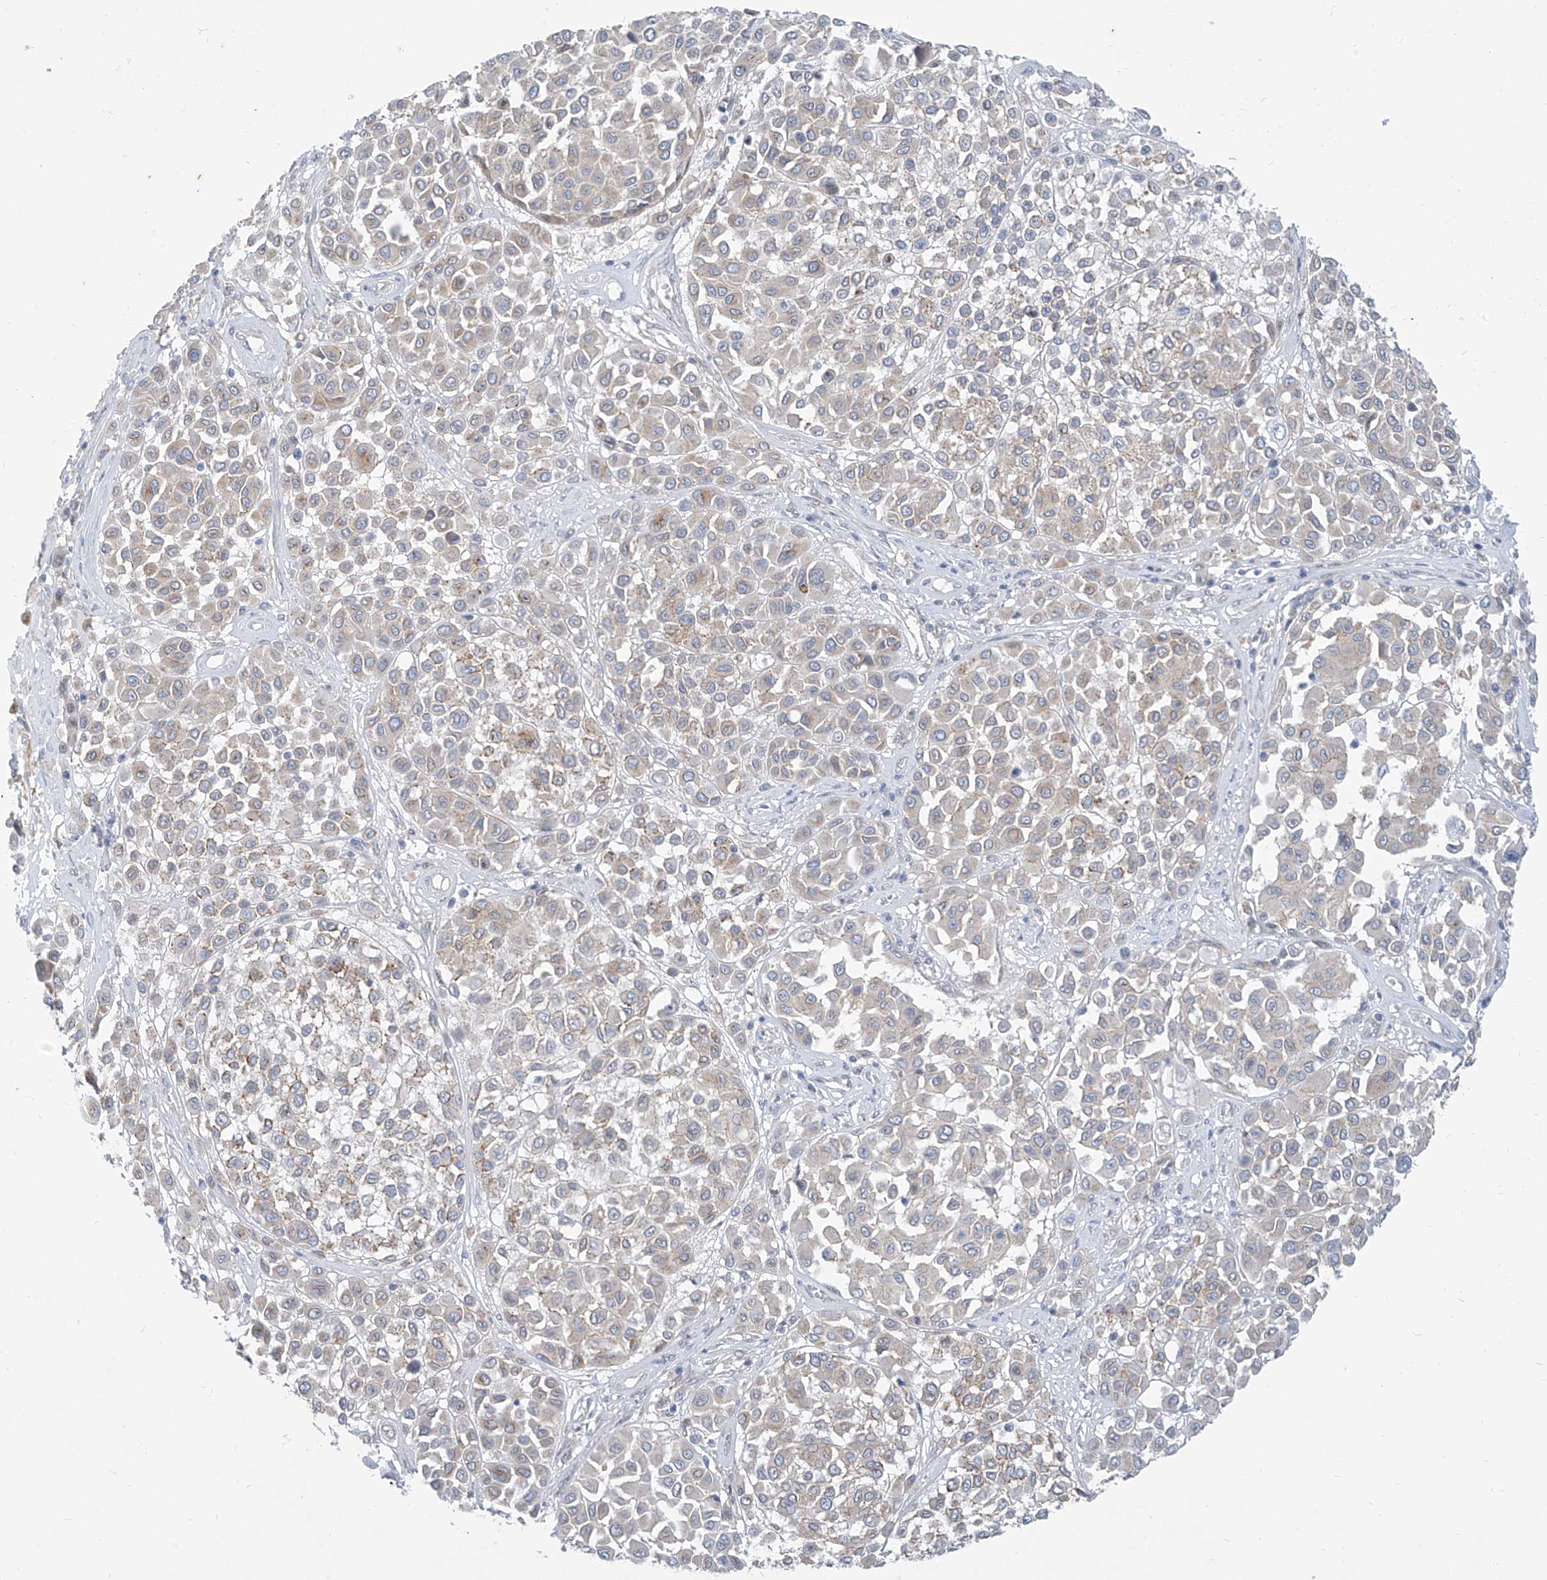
{"staining": {"intensity": "weak", "quantity": "<25%", "location": "cytoplasmic/membranous"}, "tissue": "melanoma", "cell_type": "Tumor cells", "image_type": "cancer", "snomed": [{"axis": "morphology", "description": "Malignant melanoma, Metastatic site"}, {"axis": "topography", "description": "Soft tissue"}], "caption": "Histopathology image shows no significant protein expression in tumor cells of malignant melanoma (metastatic site).", "gene": "KRTAP25-1", "patient": {"sex": "male", "age": 41}}